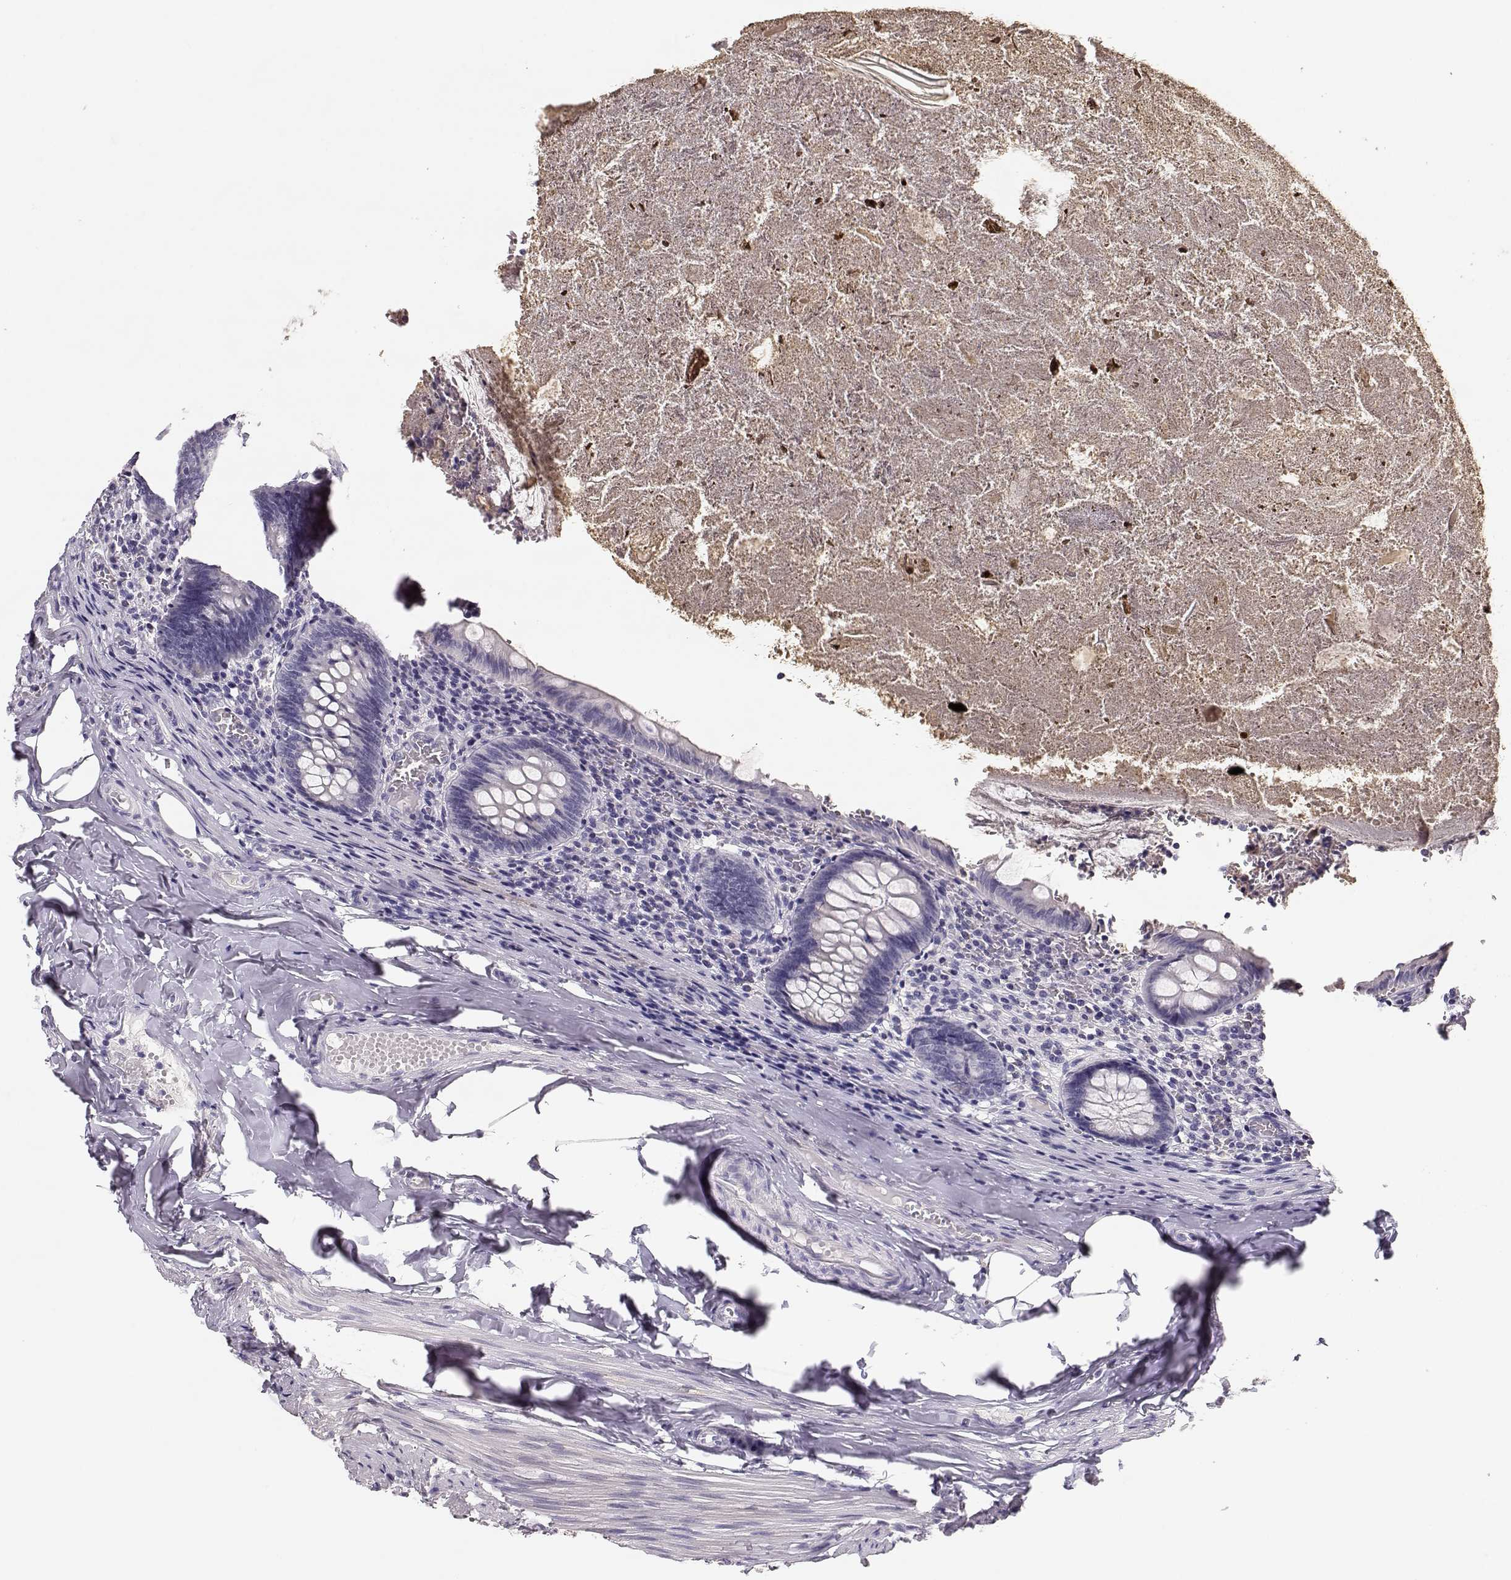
{"staining": {"intensity": "negative", "quantity": "none", "location": "none"}, "tissue": "appendix", "cell_type": "Glandular cells", "image_type": "normal", "snomed": [{"axis": "morphology", "description": "Normal tissue, NOS"}, {"axis": "topography", "description": "Appendix"}], "caption": "A high-resolution micrograph shows immunohistochemistry (IHC) staining of benign appendix, which exhibits no significant expression in glandular cells.", "gene": "MAGEC1", "patient": {"sex": "female", "age": 23}}